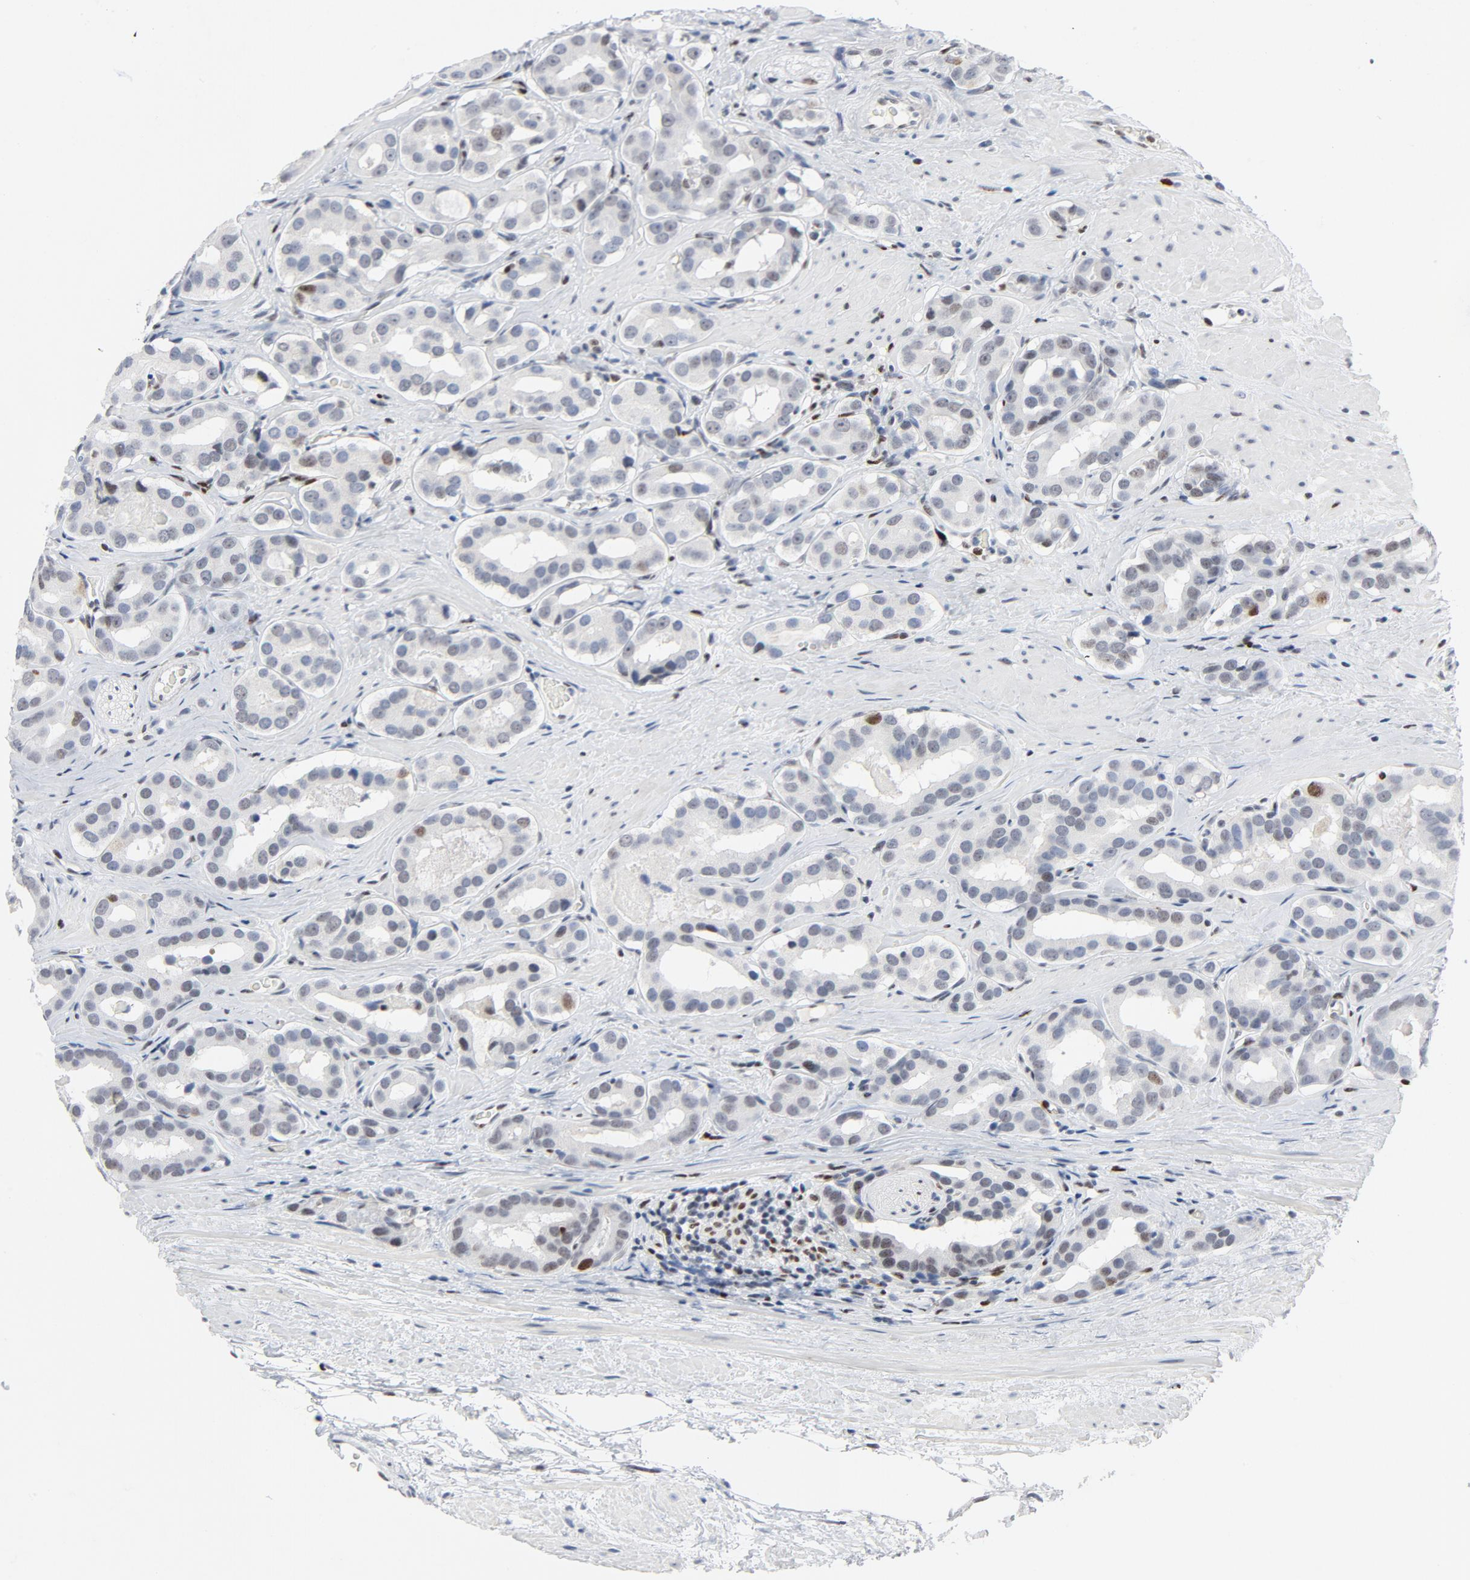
{"staining": {"intensity": "moderate", "quantity": "<25%", "location": "nuclear"}, "tissue": "prostate cancer", "cell_type": "Tumor cells", "image_type": "cancer", "snomed": [{"axis": "morphology", "description": "Adenocarcinoma, Low grade"}, {"axis": "topography", "description": "Prostate"}], "caption": "A high-resolution micrograph shows IHC staining of prostate cancer, which reveals moderate nuclear expression in about <25% of tumor cells. Immunohistochemistry (ihc) stains the protein of interest in brown and the nuclei are stained blue.", "gene": "POLD1", "patient": {"sex": "male", "age": 59}}